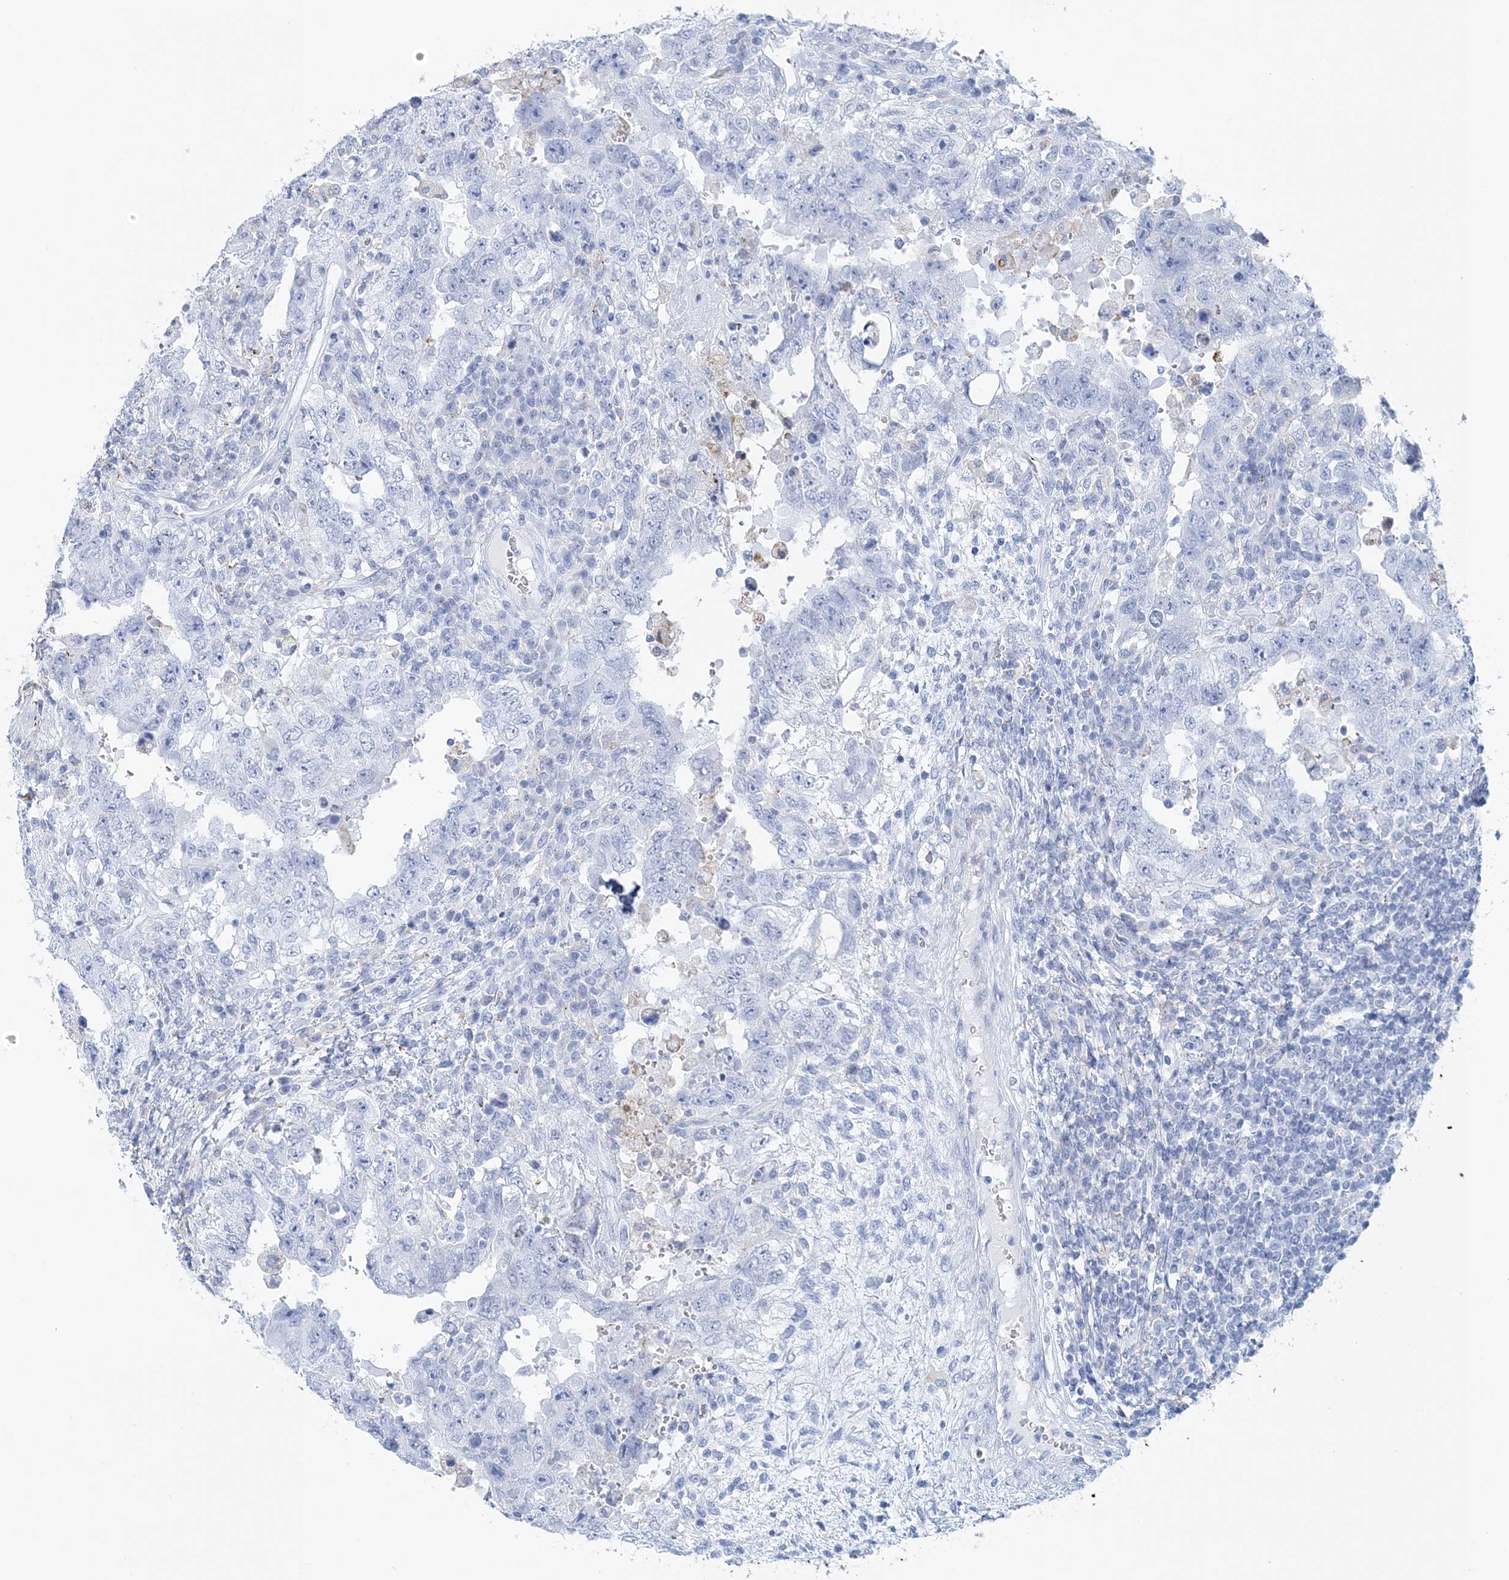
{"staining": {"intensity": "negative", "quantity": "none", "location": "none"}, "tissue": "testis cancer", "cell_type": "Tumor cells", "image_type": "cancer", "snomed": [{"axis": "morphology", "description": "Carcinoma, Embryonal, NOS"}, {"axis": "topography", "description": "Testis"}], "caption": "High magnification brightfield microscopy of embryonal carcinoma (testis) stained with DAB (brown) and counterstained with hematoxylin (blue): tumor cells show no significant expression. (Stains: DAB (3,3'-diaminobenzidine) immunohistochemistry with hematoxylin counter stain, Microscopy: brightfield microscopy at high magnification).", "gene": "NKX6-1", "patient": {"sex": "male", "age": 26}}